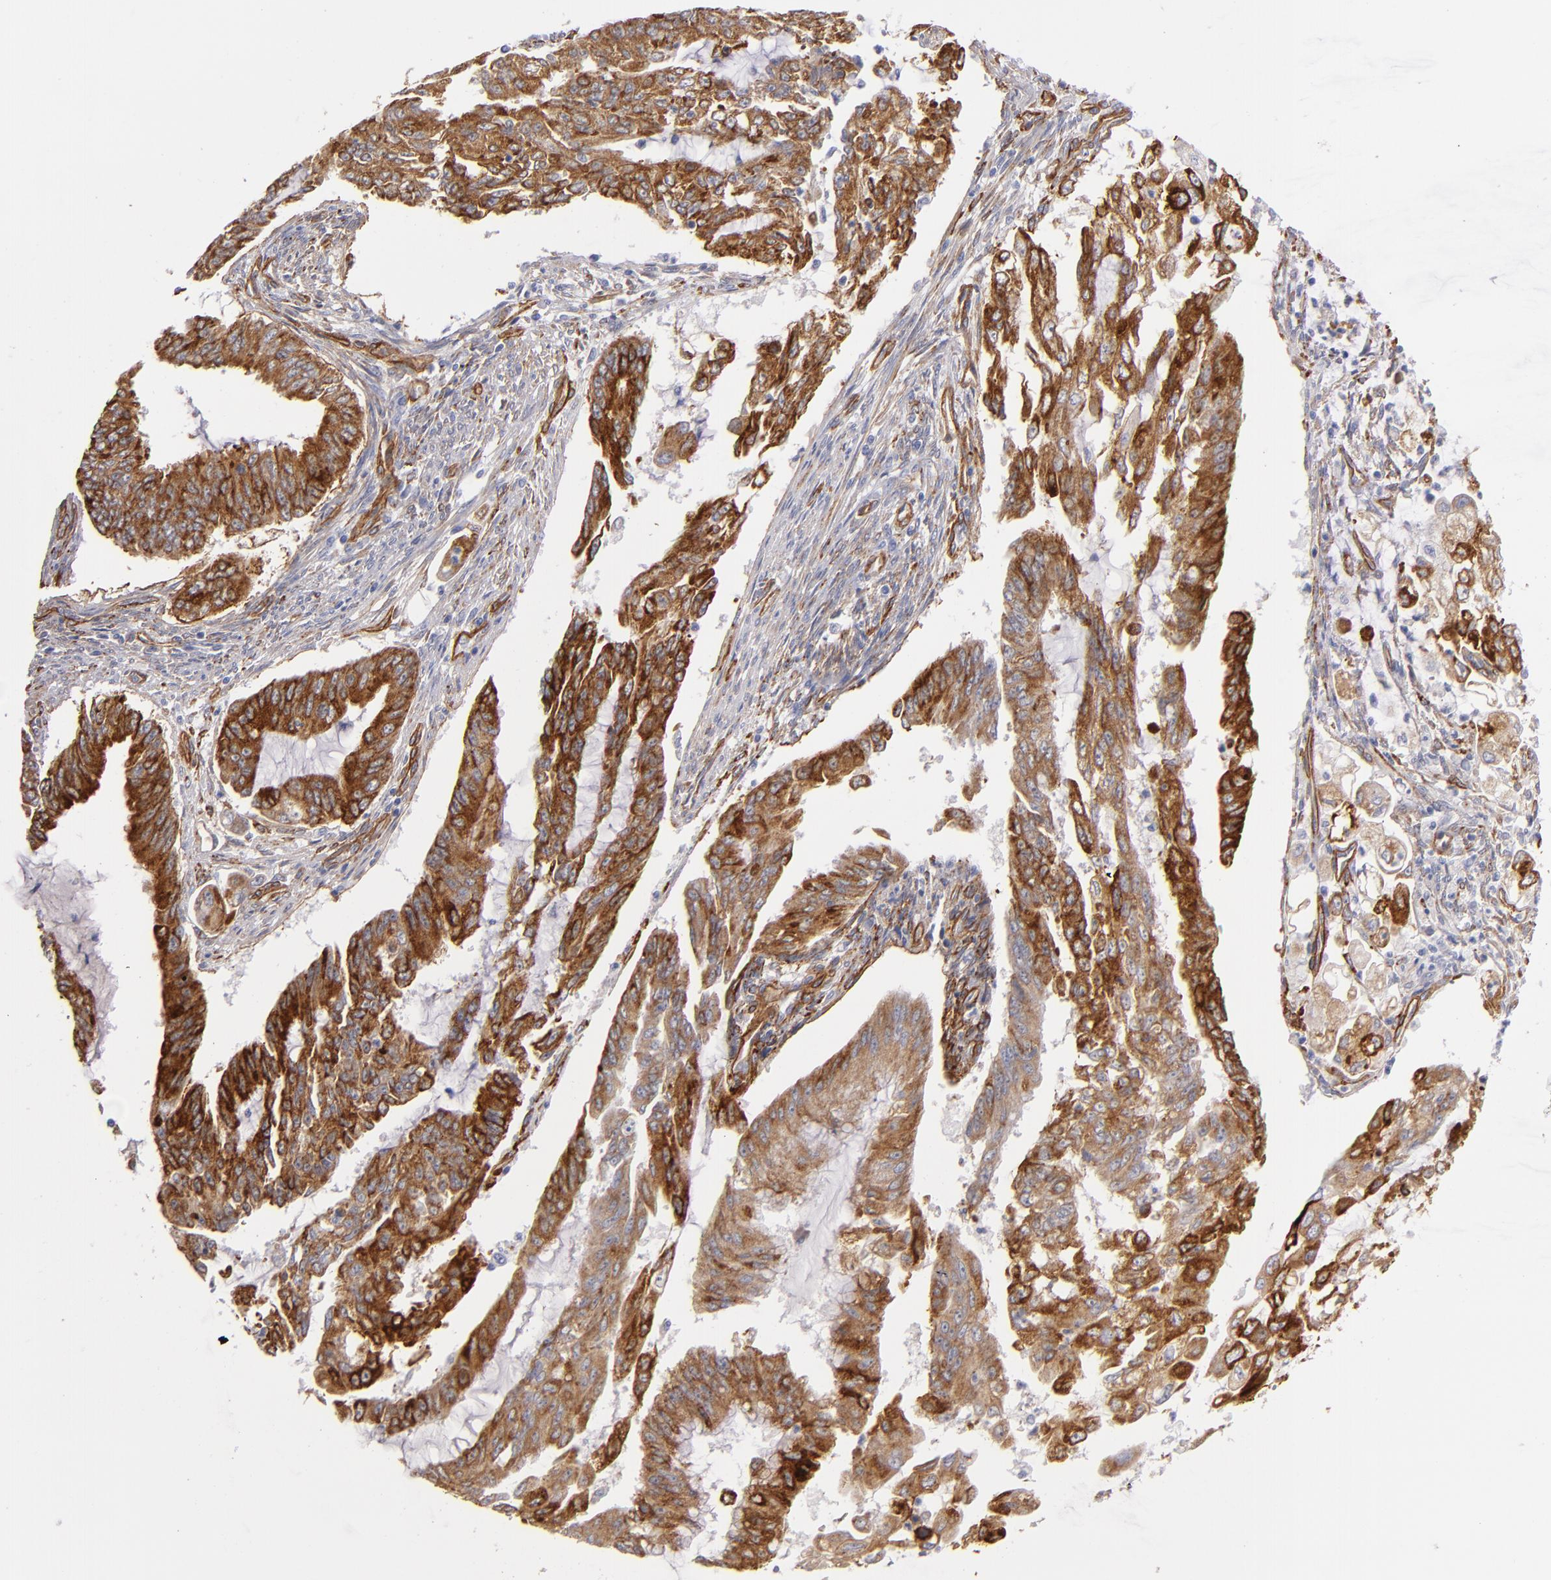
{"staining": {"intensity": "moderate", "quantity": ">75%", "location": "cytoplasmic/membranous"}, "tissue": "endometrial cancer", "cell_type": "Tumor cells", "image_type": "cancer", "snomed": [{"axis": "morphology", "description": "Adenocarcinoma, NOS"}, {"axis": "topography", "description": "Endometrium"}], "caption": "Immunohistochemistry (DAB (3,3'-diaminobenzidine)) staining of endometrial cancer (adenocarcinoma) displays moderate cytoplasmic/membranous protein staining in about >75% of tumor cells.", "gene": "LAMC1", "patient": {"sex": "female", "age": 75}}